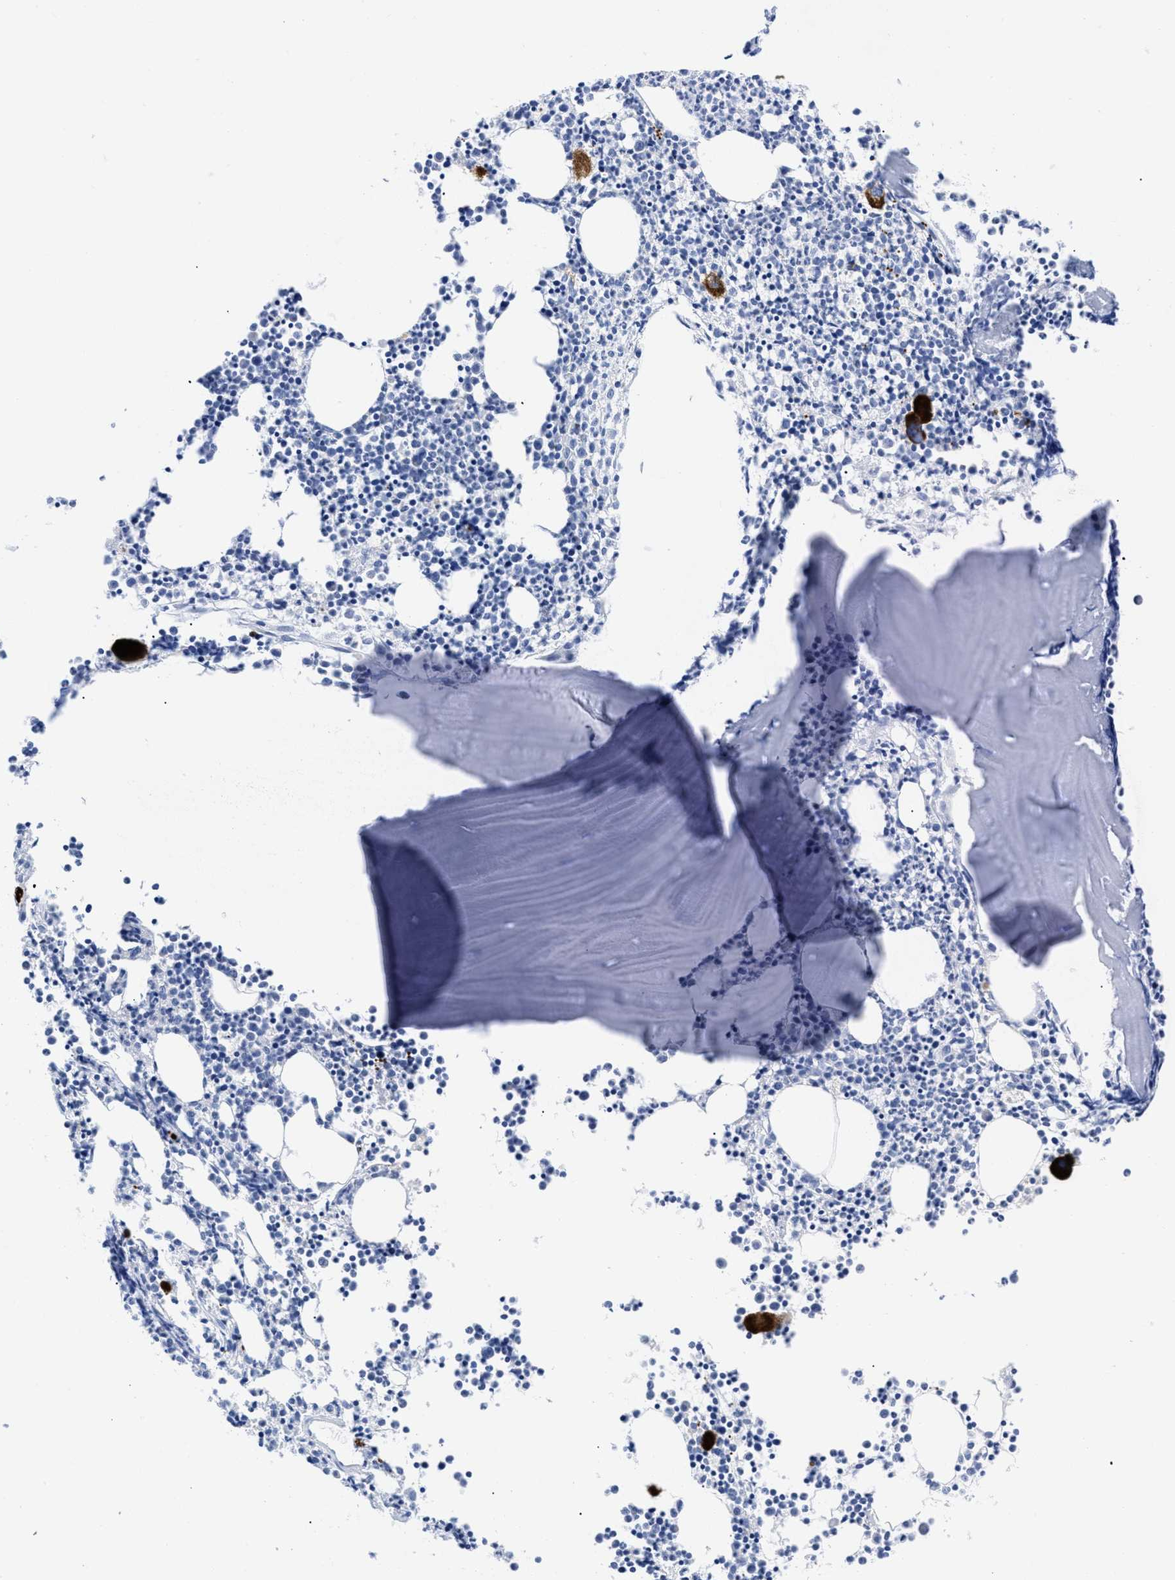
{"staining": {"intensity": "strong", "quantity": "<25%", "location": "cytoplasmic/membranous"}, "tissue": "bone marrow", "cell_type": "Hematopoietic cells", "image_type": "normal", "snomed": [{"axis": "morphology", "description": "Normal tissue, NOS"}, {"axis": "morphology", "description": "Inflammation, NOS"}, {"axis": "topography", "description": "Bone marrow"}], "caption": "This image exhibits normal bone marrow stained with immunohistochemistry to label a protein in brown. The cytoplasmic/membranous of hematopoietic cells show strong positivity for the protein. Nuclei are counter-stained blue.", "gene": "TREML1", "patient": {"sex": "female", "age": 53}}